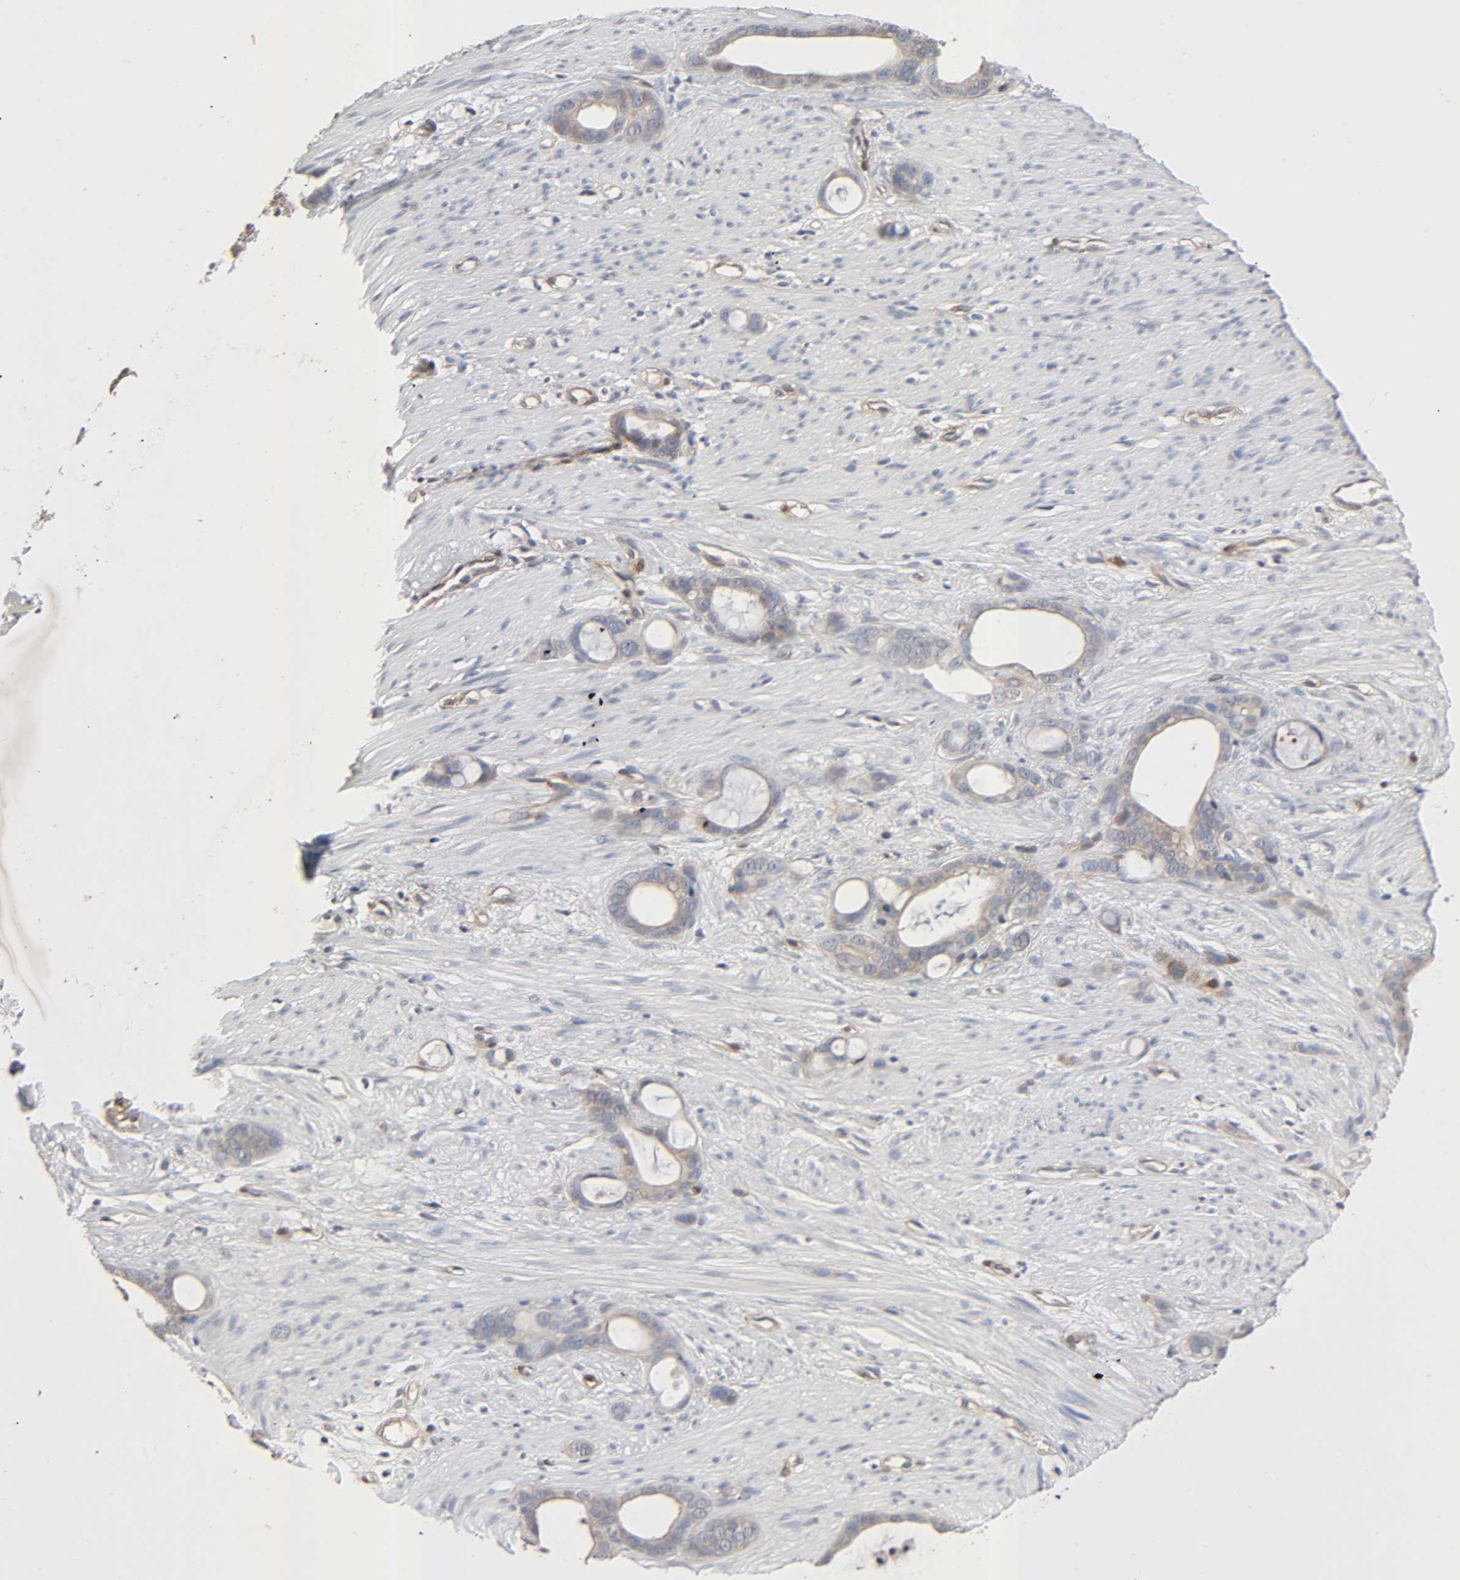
{"staining": {"intensity": "weak", "quantity": "25%-75%", "location": "cytoplasmic/membranous"}, "tissue": "stomach cancer", "cell_type": "Tumor cells", "image_type": "cancer", "snomed": [{"axis": "morphology", "description": "Adenocarcinoma, NOS"}, {"axis": "topography", "description": "Stomach"}], "caption": "A low amount of weak cytoplasmic/membranous expression is present in approximately 25%-75% of tumor cells in stomach adenocarcinoma tissue.", "gene": "PTK2", "patient": {"sex": "female", "age": 75}}